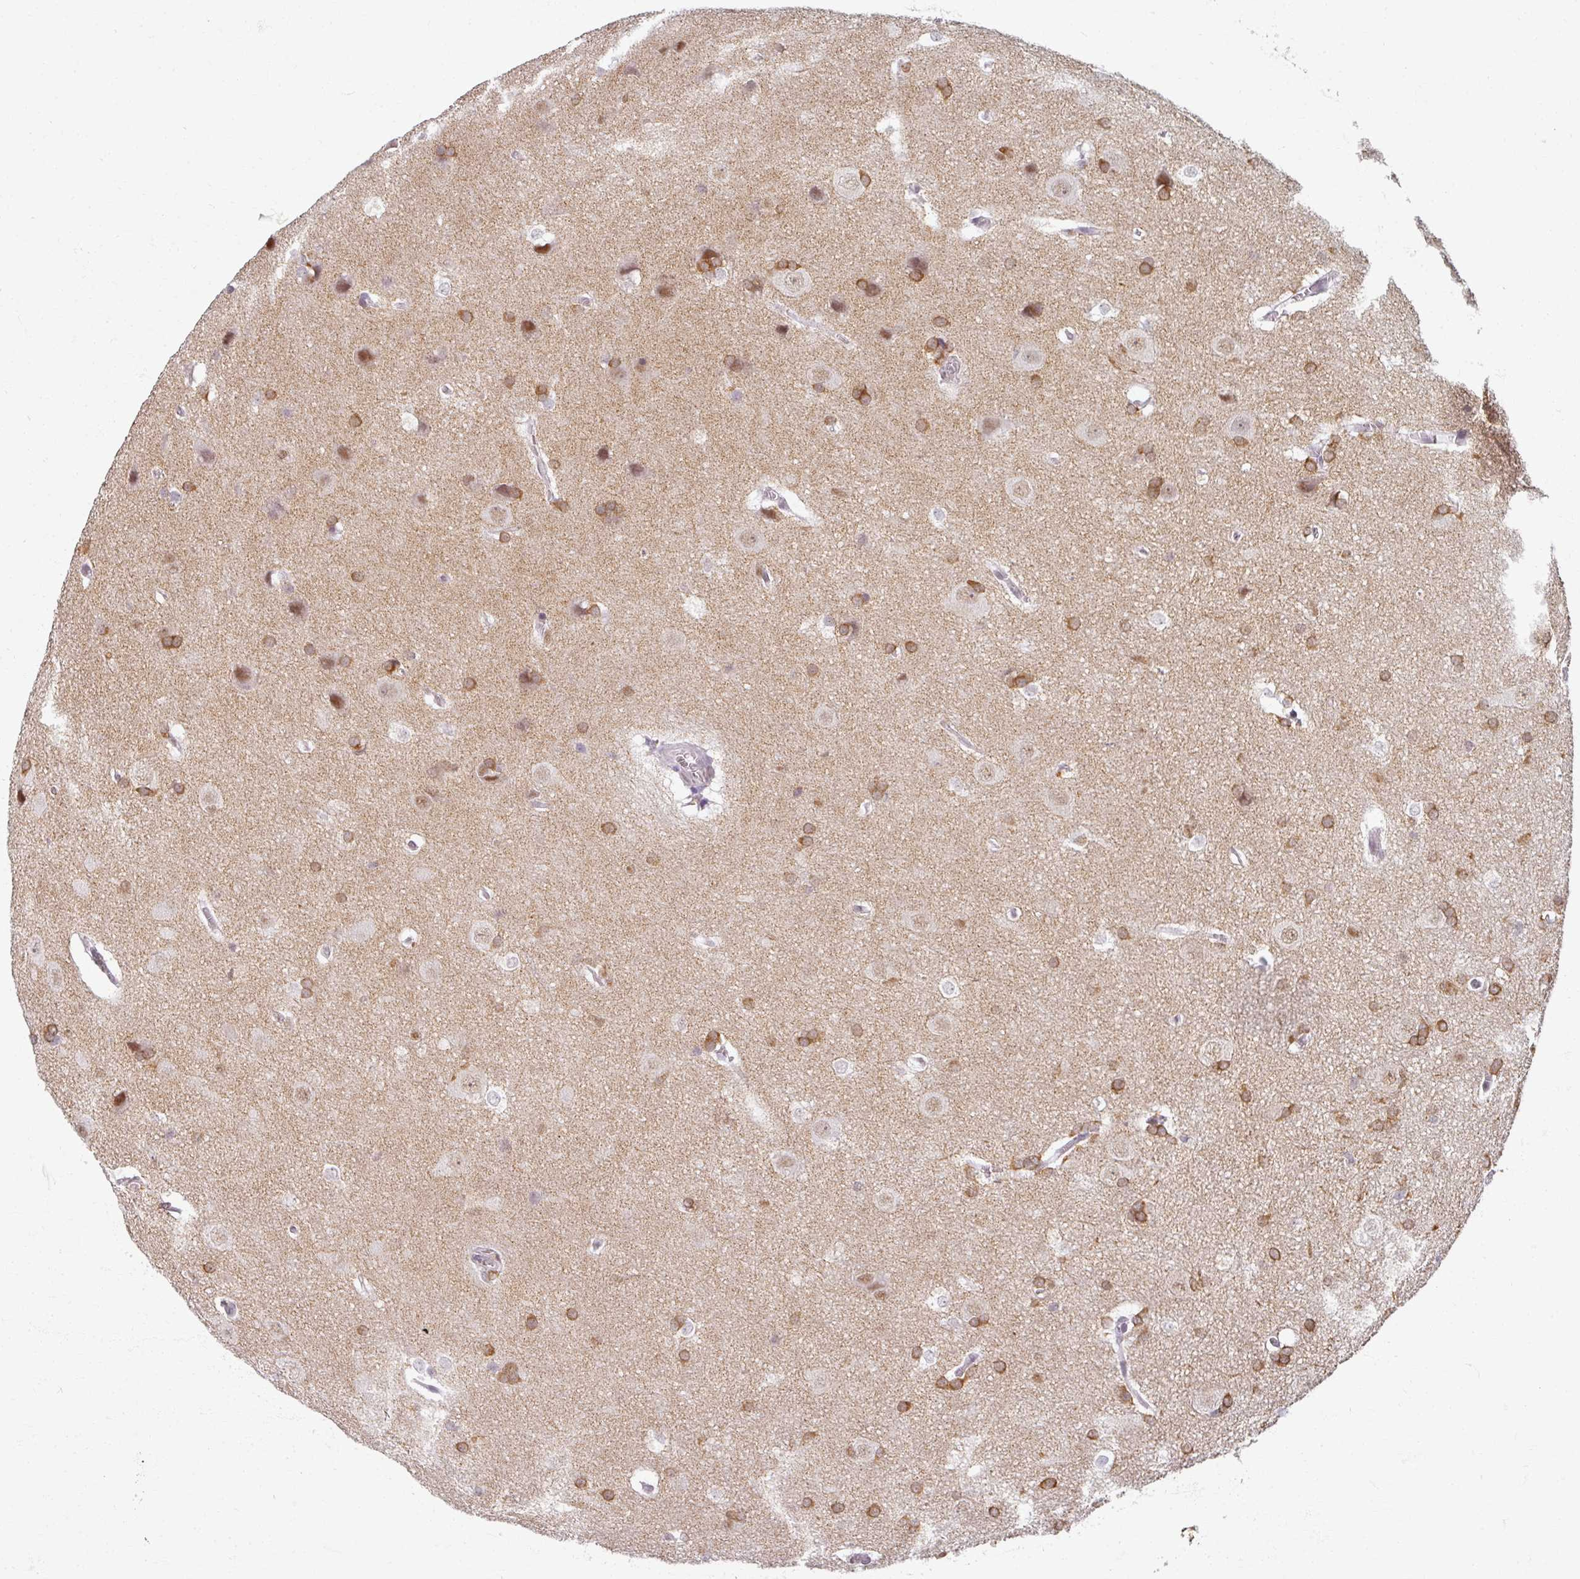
{"staining": {"intensity": "moderate", "quantity": "25%-75%", "location": "cytoplasmic/membranous"}, "tissue": "glioma", "cell_type": "Tumor cells", "image_type": "cancer", "snomed": [{"axis": "morphology", "description": "Glioma, malignant, Low grade"}, {"axis": "topography", "description": "Brain"}], "caption": "Tumor cells reveal moderate cytoplasmic/membranous positivity in about 25%-75% of cells in malignant glioma (low-grade).", "gene": "RIPOR3", "patient": {"sex": "female", "age": 34}}